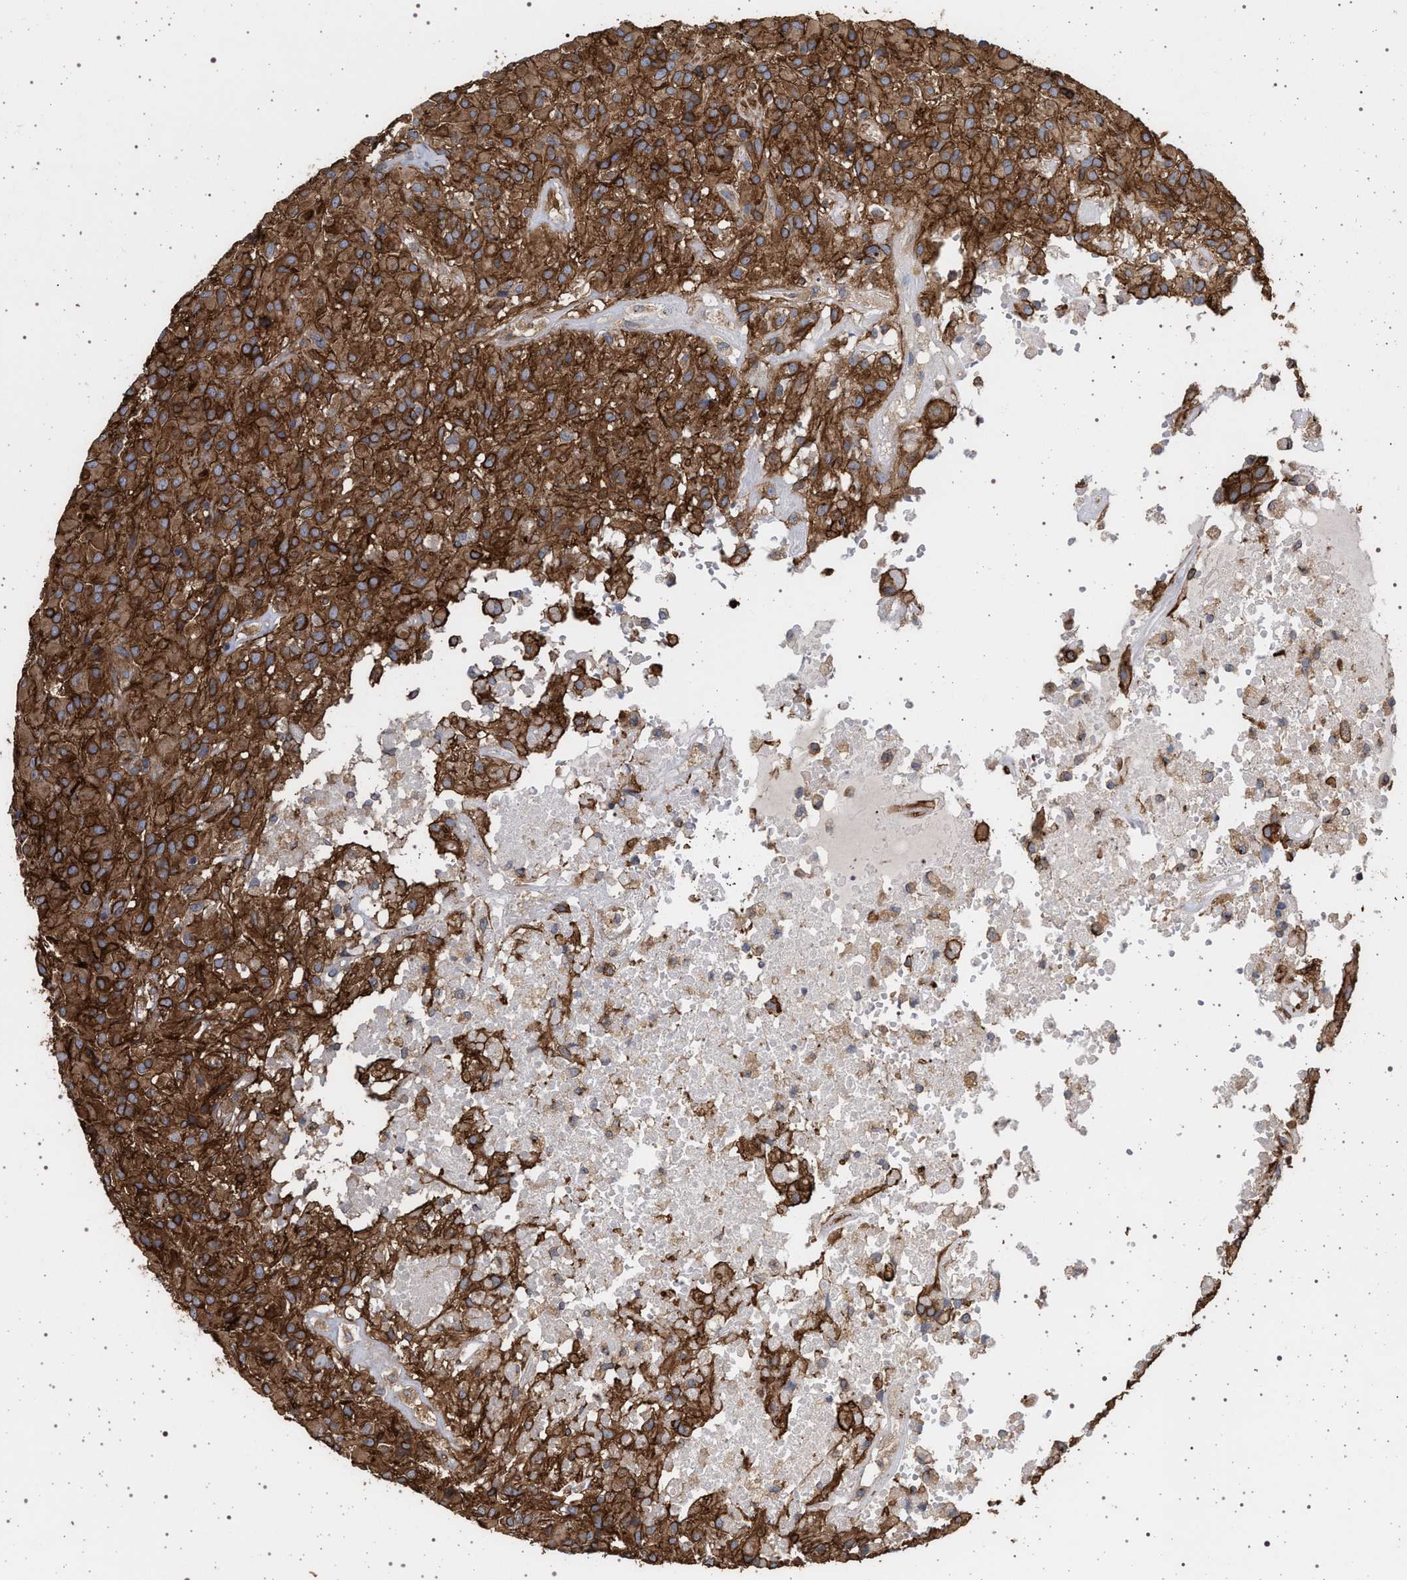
{"staining": {"intensity": "strong", "quantity": ">75%", "location": "cytoplasmic/membranous"}, "tissue": "glioma", "cell_type": "Tumor cells", "image_type": "cancer", "snomed": [{"axis": "morphology", "description": "Glioma, malignant, High grade"}, {"axis": "topography", "description": "Brain"}], "caption": "Immunohistochemistry (IHC) of malignant high-grade glioma demonstrates high levels of strong cytoplasmic/membranous positivity in about >75% of tumor cells.", "gene": "IFT20", "patient": {"sex": "female", "age": 59}}